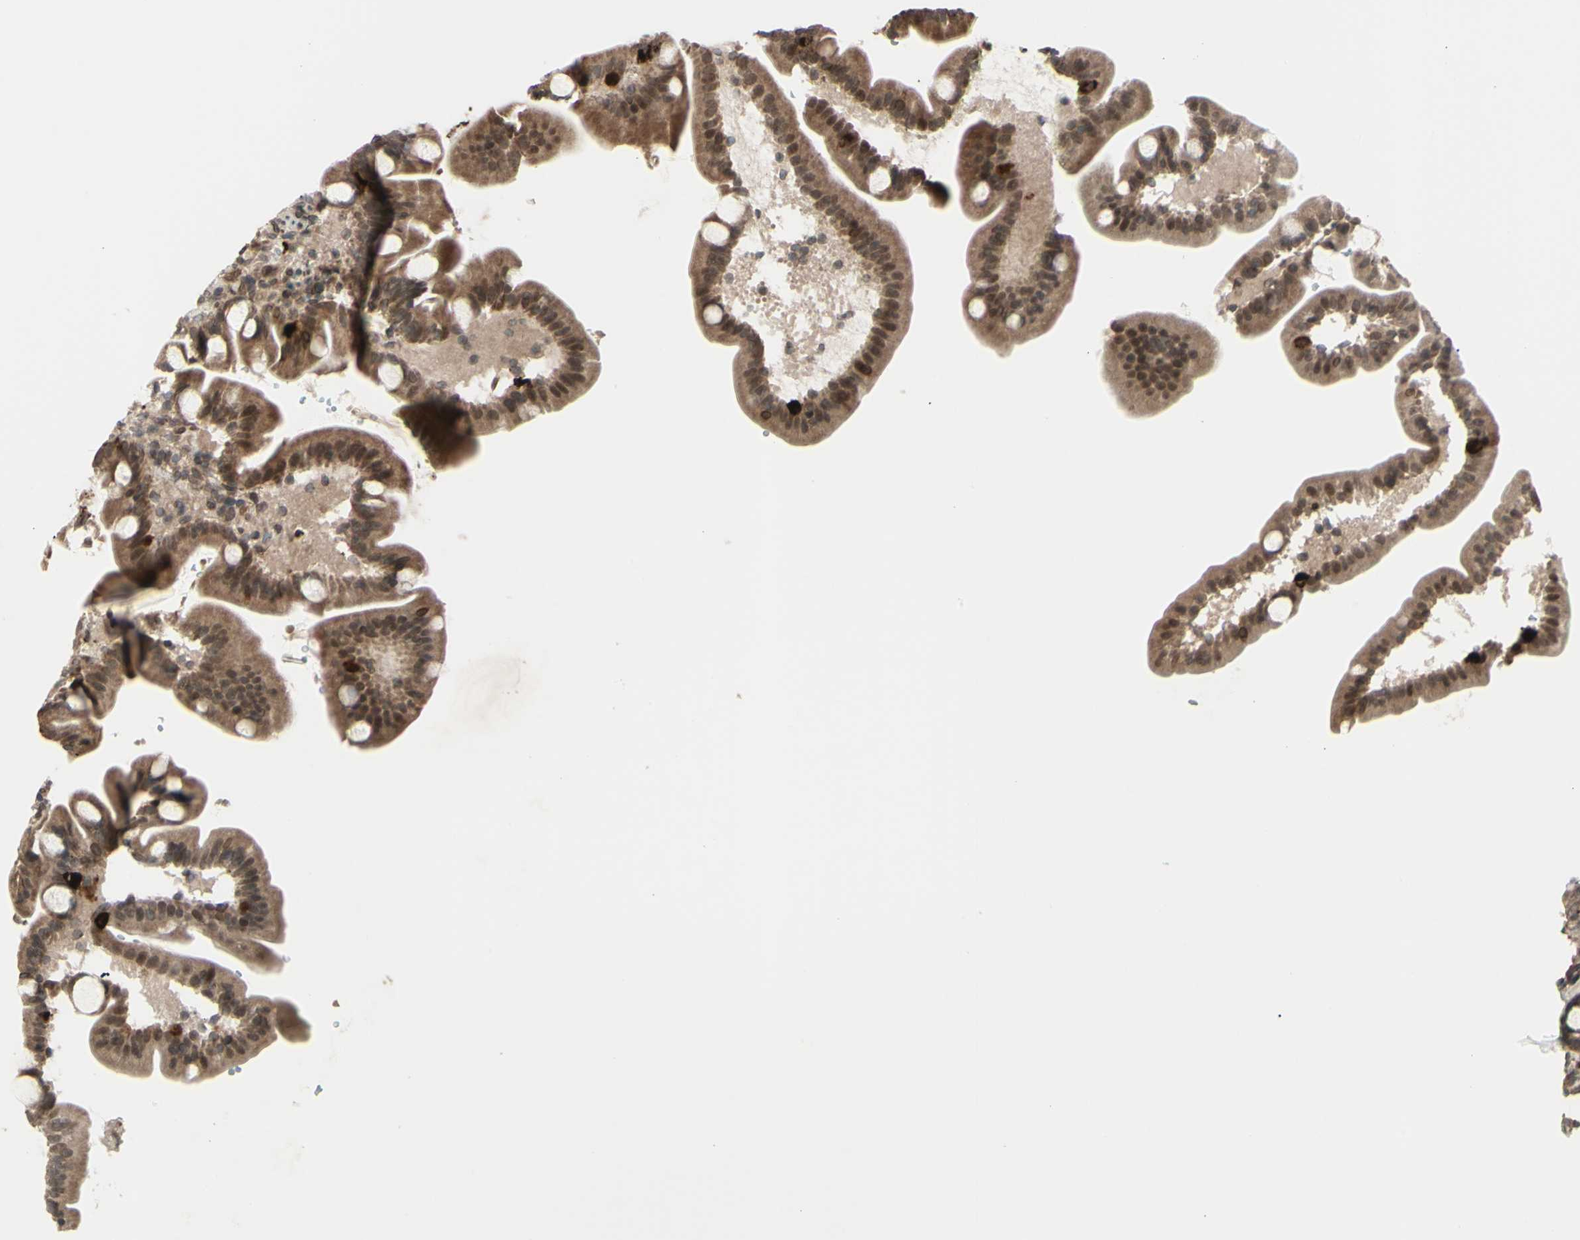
{"staining": {"intensity": "strong", "quantity": ">75%", "location": "cytoplasmic/membranous"}, "tissue": "duodenum", "cell_type": "Glandular cells", "image_type": "normal", "snomed": [{"axis": "morphology", "description": "Normal tissue, NOS"}, {"axis": "topography", "description": "Duodenum"}], "caption": "Immunohistochemical staining of unremarkable duodenum reveals high levels of strong cytoplasmic/membranous expression in approximately >75% of glandular cells.", "gene": "MLF2", "patient": {"sex": "male", "age": 54}}